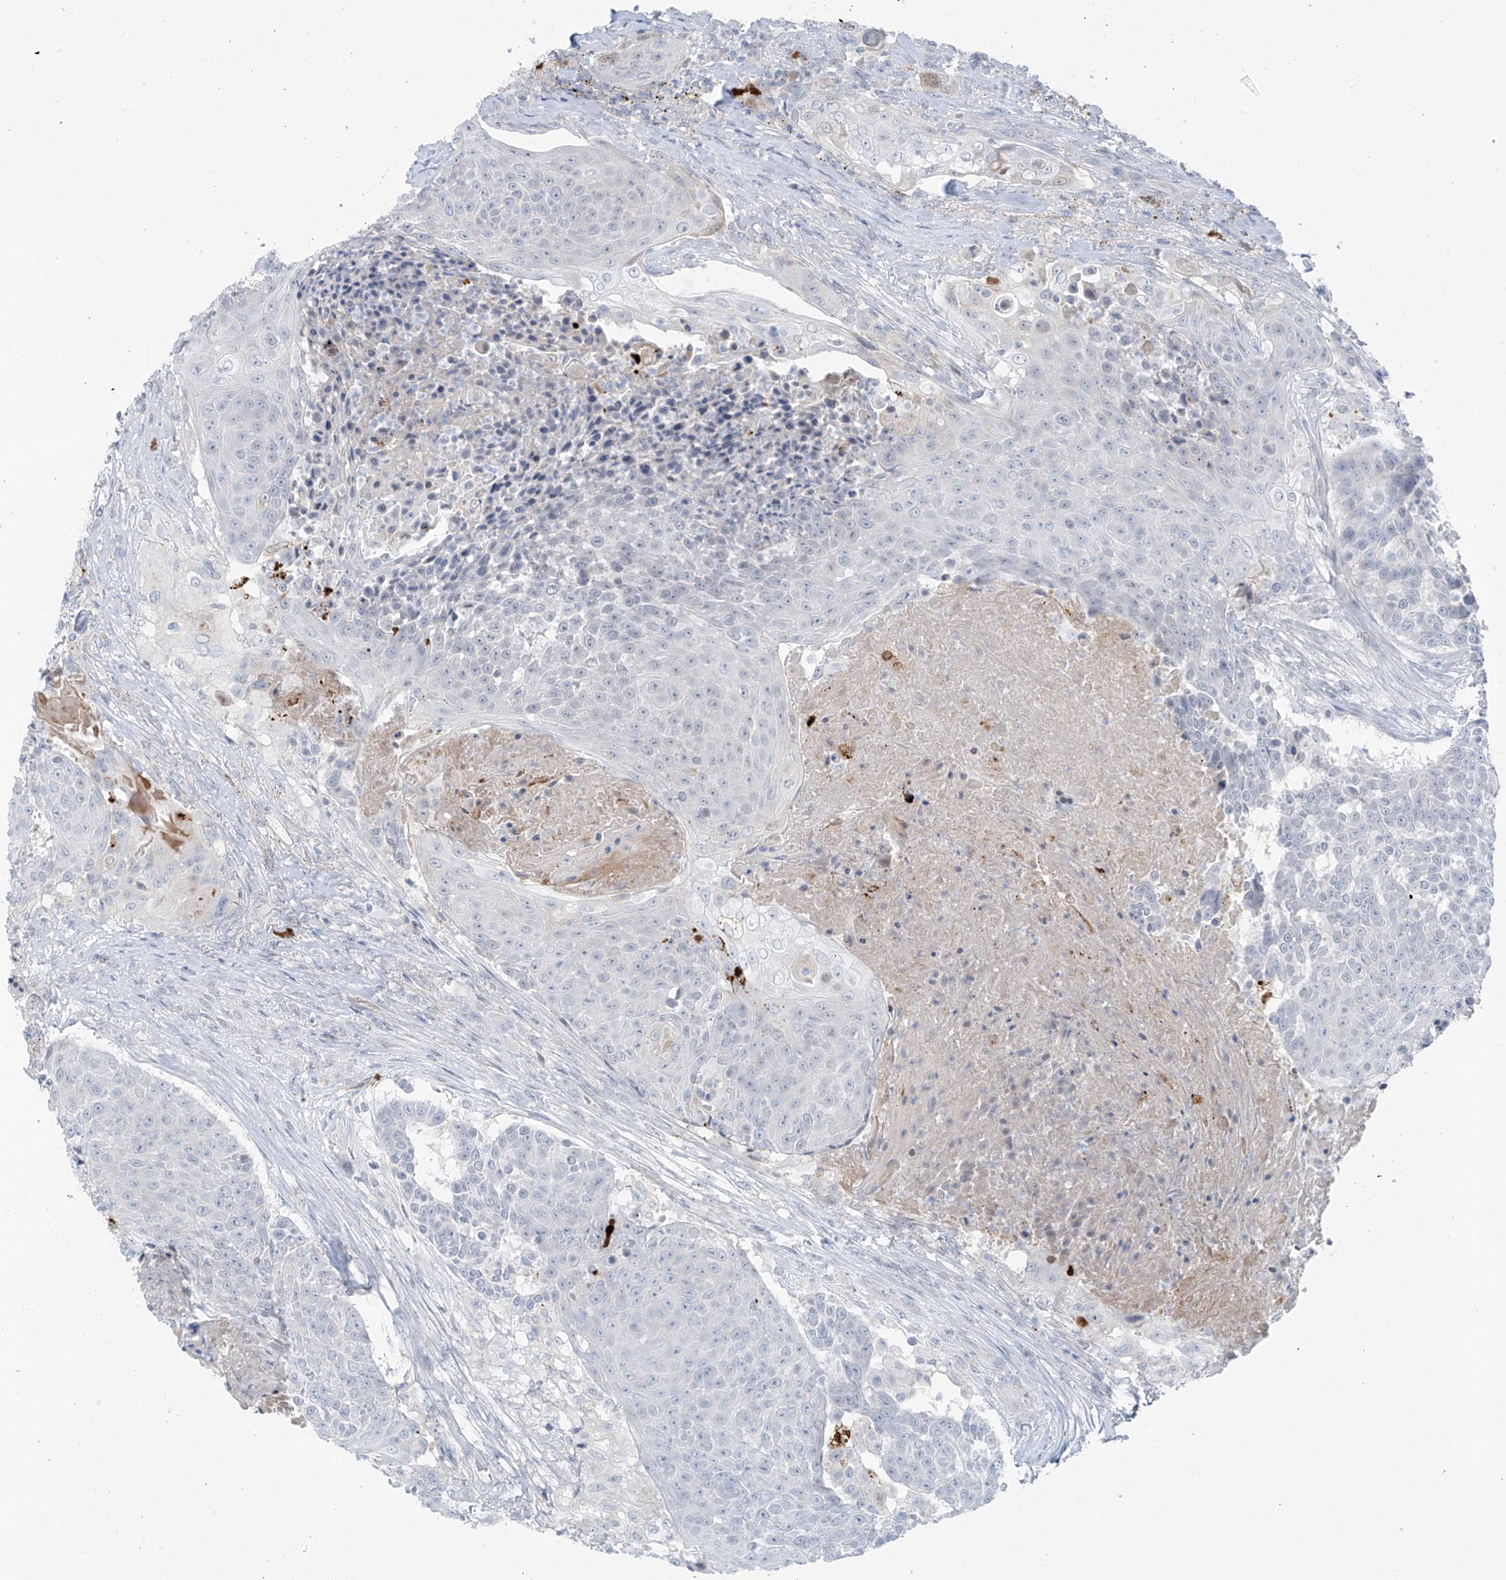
{"staining": {"intensity": "negative", "quantity": "none", "location": "none"}, "tissue": "urothelial cancer", "cell_type": "Tumor cells", "image_type": "cancer", "snomed": [{"axis": "morphology", "description": "Urothelial carcinoma, High grade"}, {"axis": "topography", "description": "Urinary bladder"}], "caption": "Urothelial carcinoma (high-grade) stained for a protein using immunohistochemistry (IHC) demonstrates no positivity tumor cells.", "gene": "ZNF793", "patient": {"sex": "female", "age": 63}}